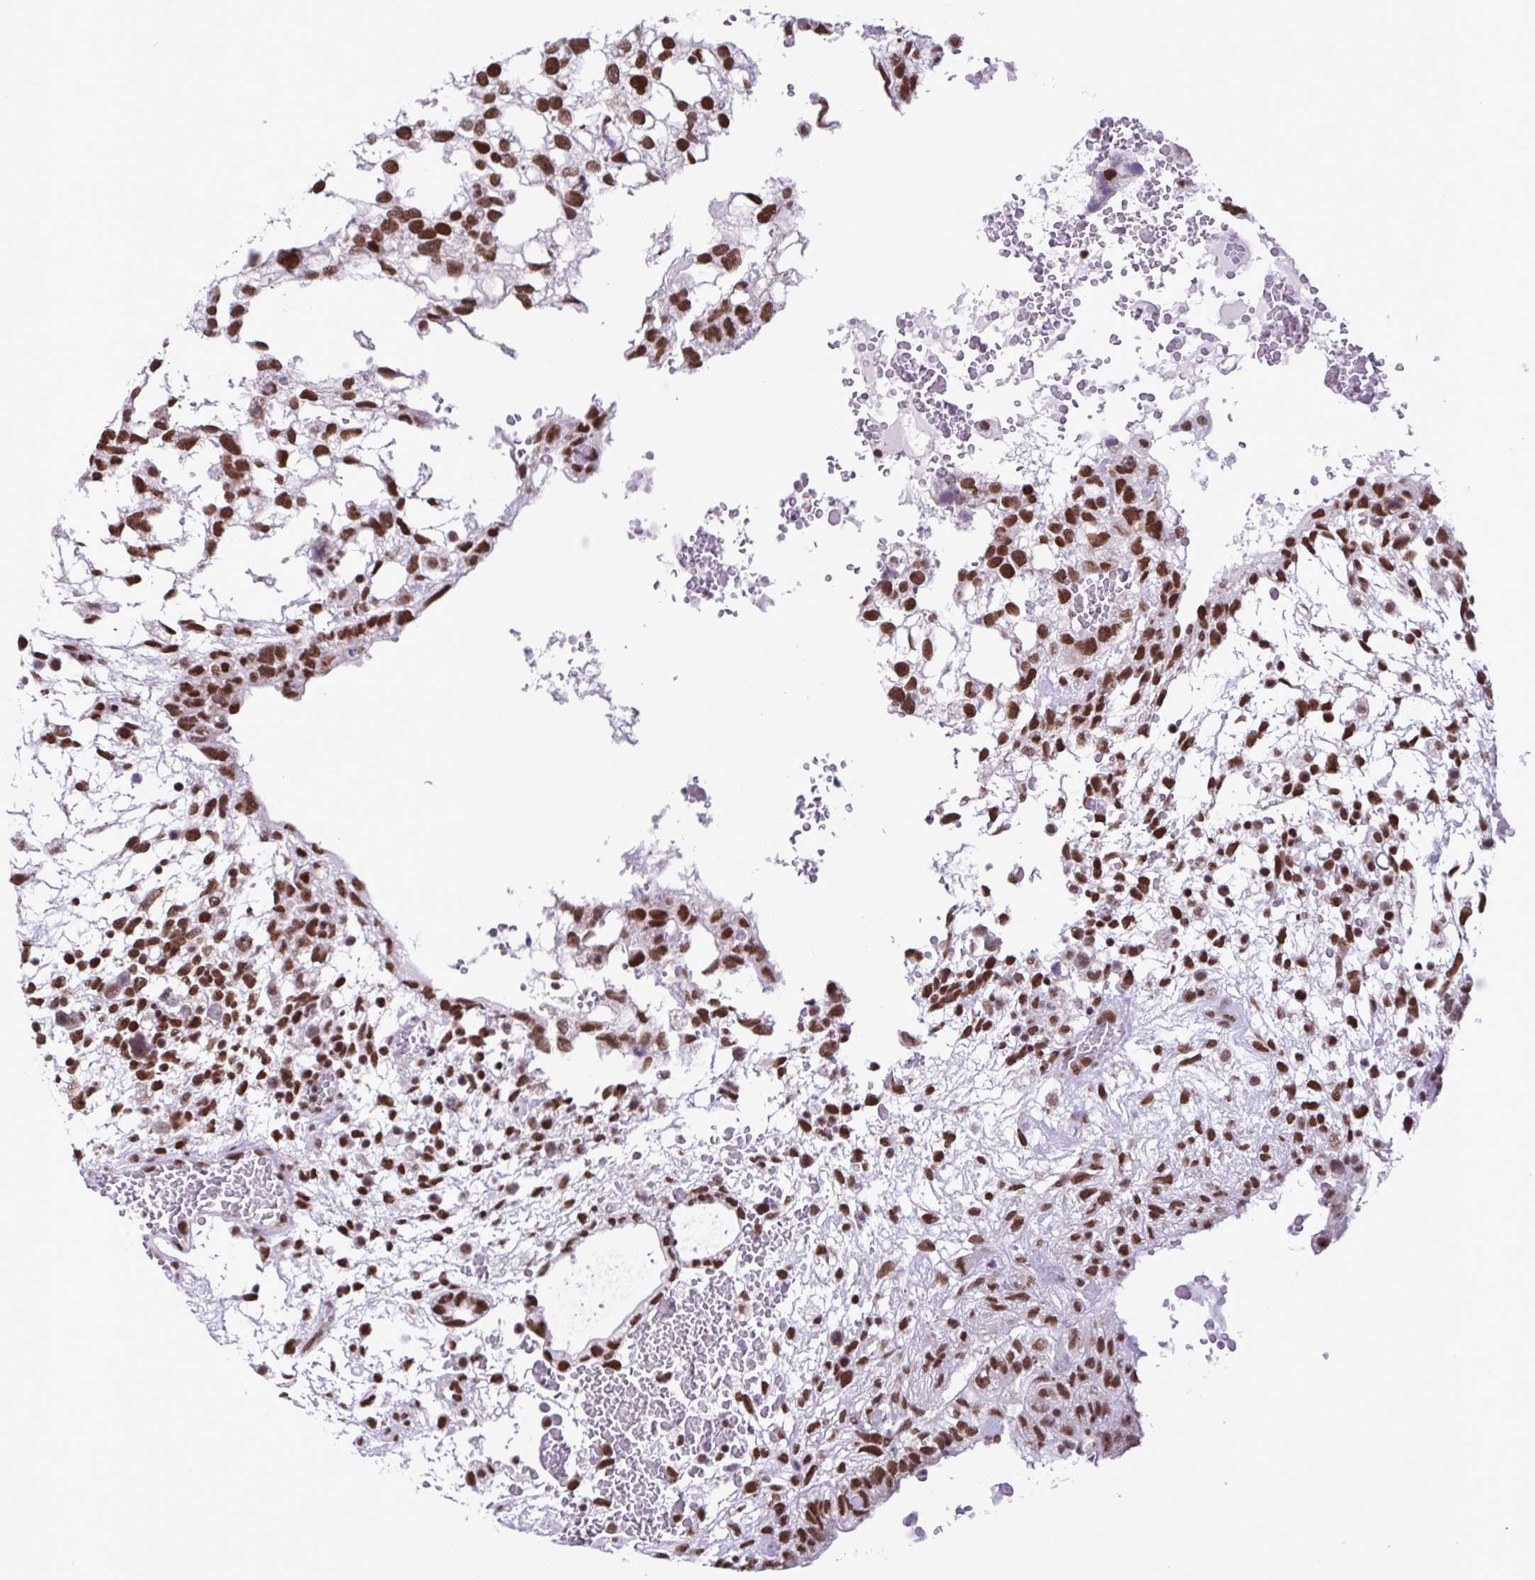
{"staining": {"intensity": "strong", "quantity": ">75%", "location": "nuclear"}, "tissue": "testis cancer", "cell_type": "Tumor cells", "image_type": "cancer", "snomed": [{"axis": "morphology", "description": "Carcinoma, Embryonal, NOS"}, {"axis": "topography", "description": "Testis"}], "caption": "About >75% of tumor cells in testis embryonal carcinoma reveal strong nuclear protein staining as visualized by brown immunohistochemical staining.", "gene": "TIMM21", "patient": {"sex": "male", "age": 32}}